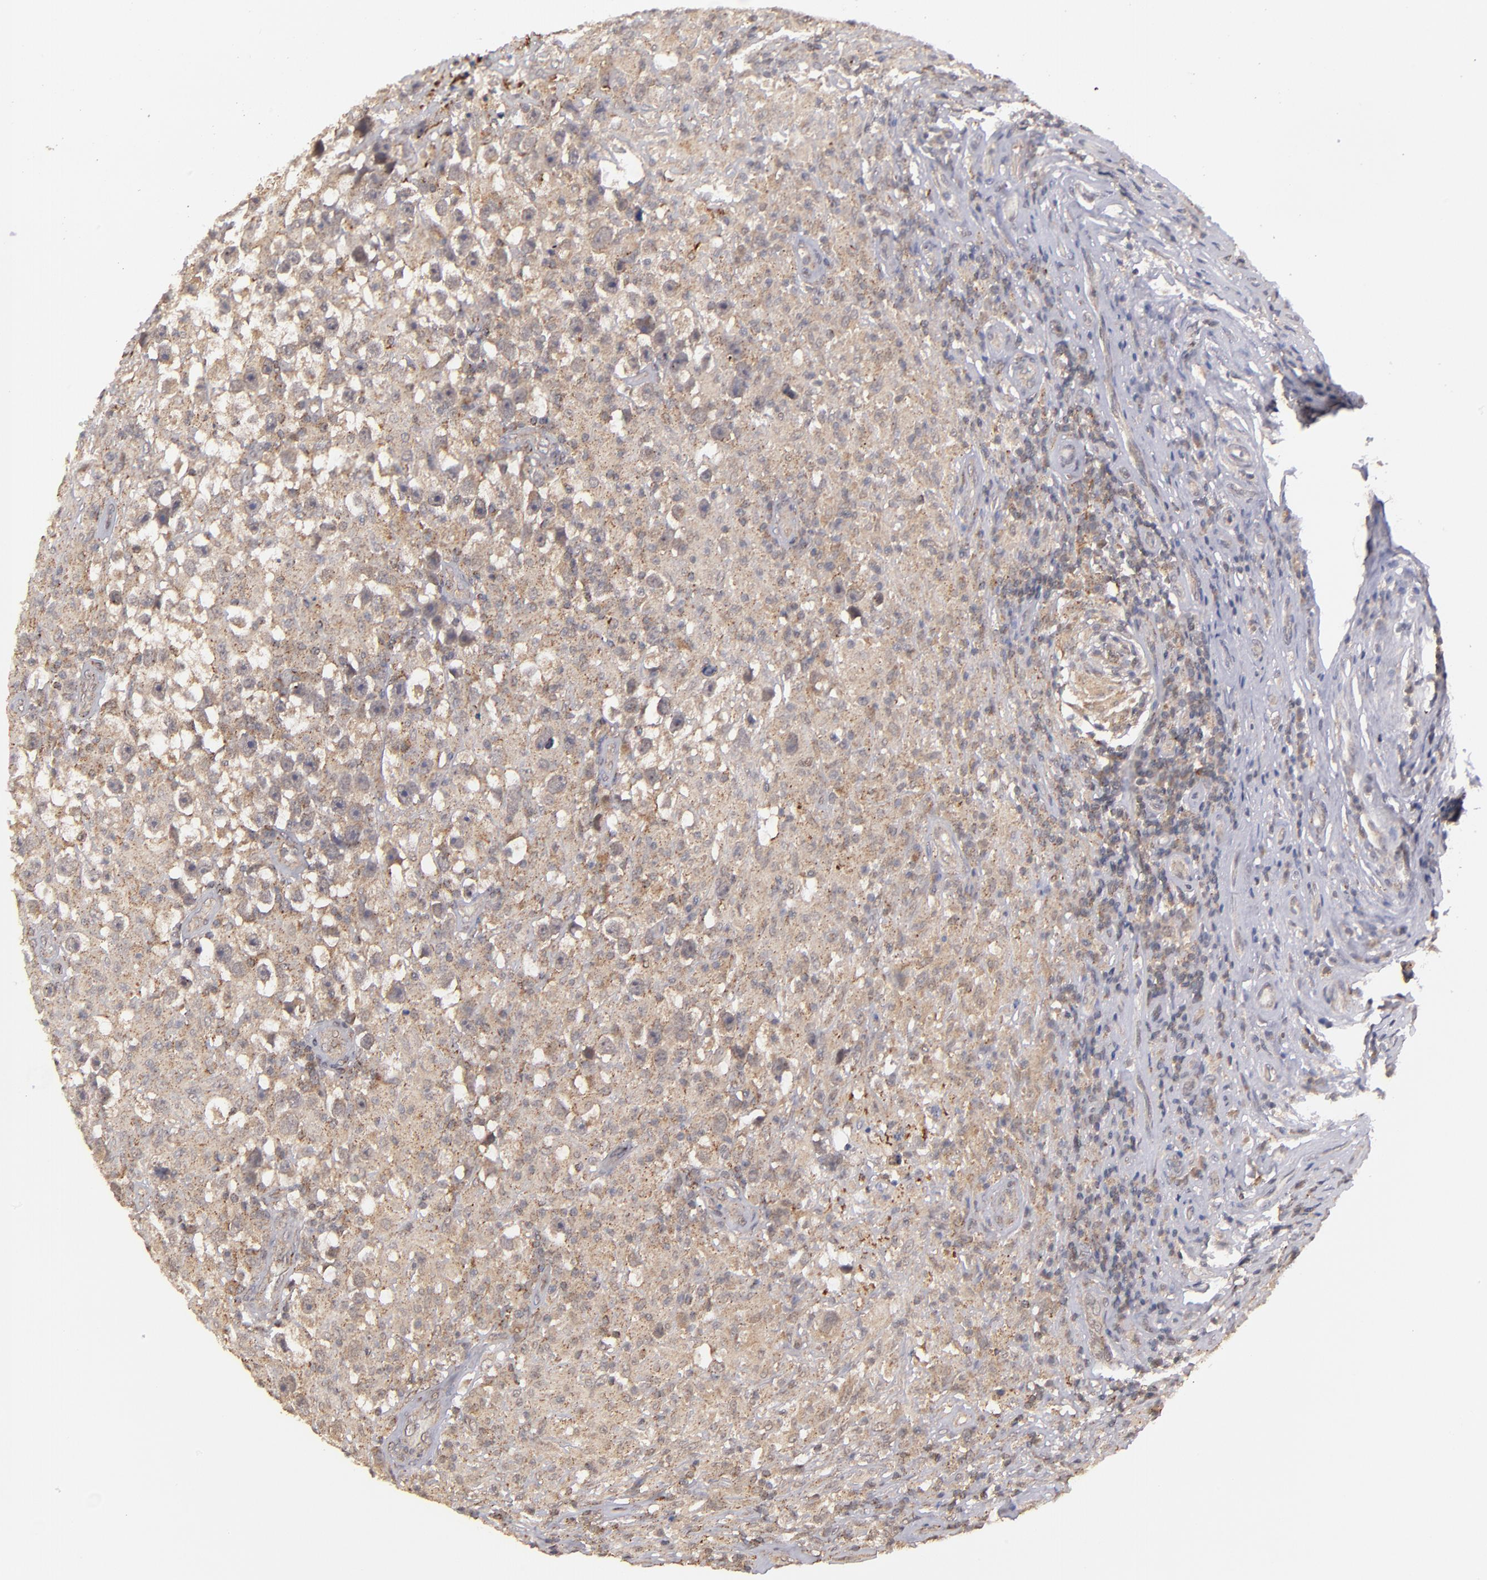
{"staining": {"intensity": "weak", "quantity": ">75%", "location": "cytoplasmic/membranous"}, "tissue": "testis cancer", "cell_type": "Tumor cells", "image_type": "cancer", "snomed": [{"axis": "morphology", "description": "Seminoma, NOS"}, {"axis": "topography", "description": "Testis"}], "caption": "A brown stain highlights weak cytoplasmic/membranous positivity of a protein in human testis seminoma tumor cells.", "gene": "ZFYVE1", "patient": {"sex": "male", "age": 34}}